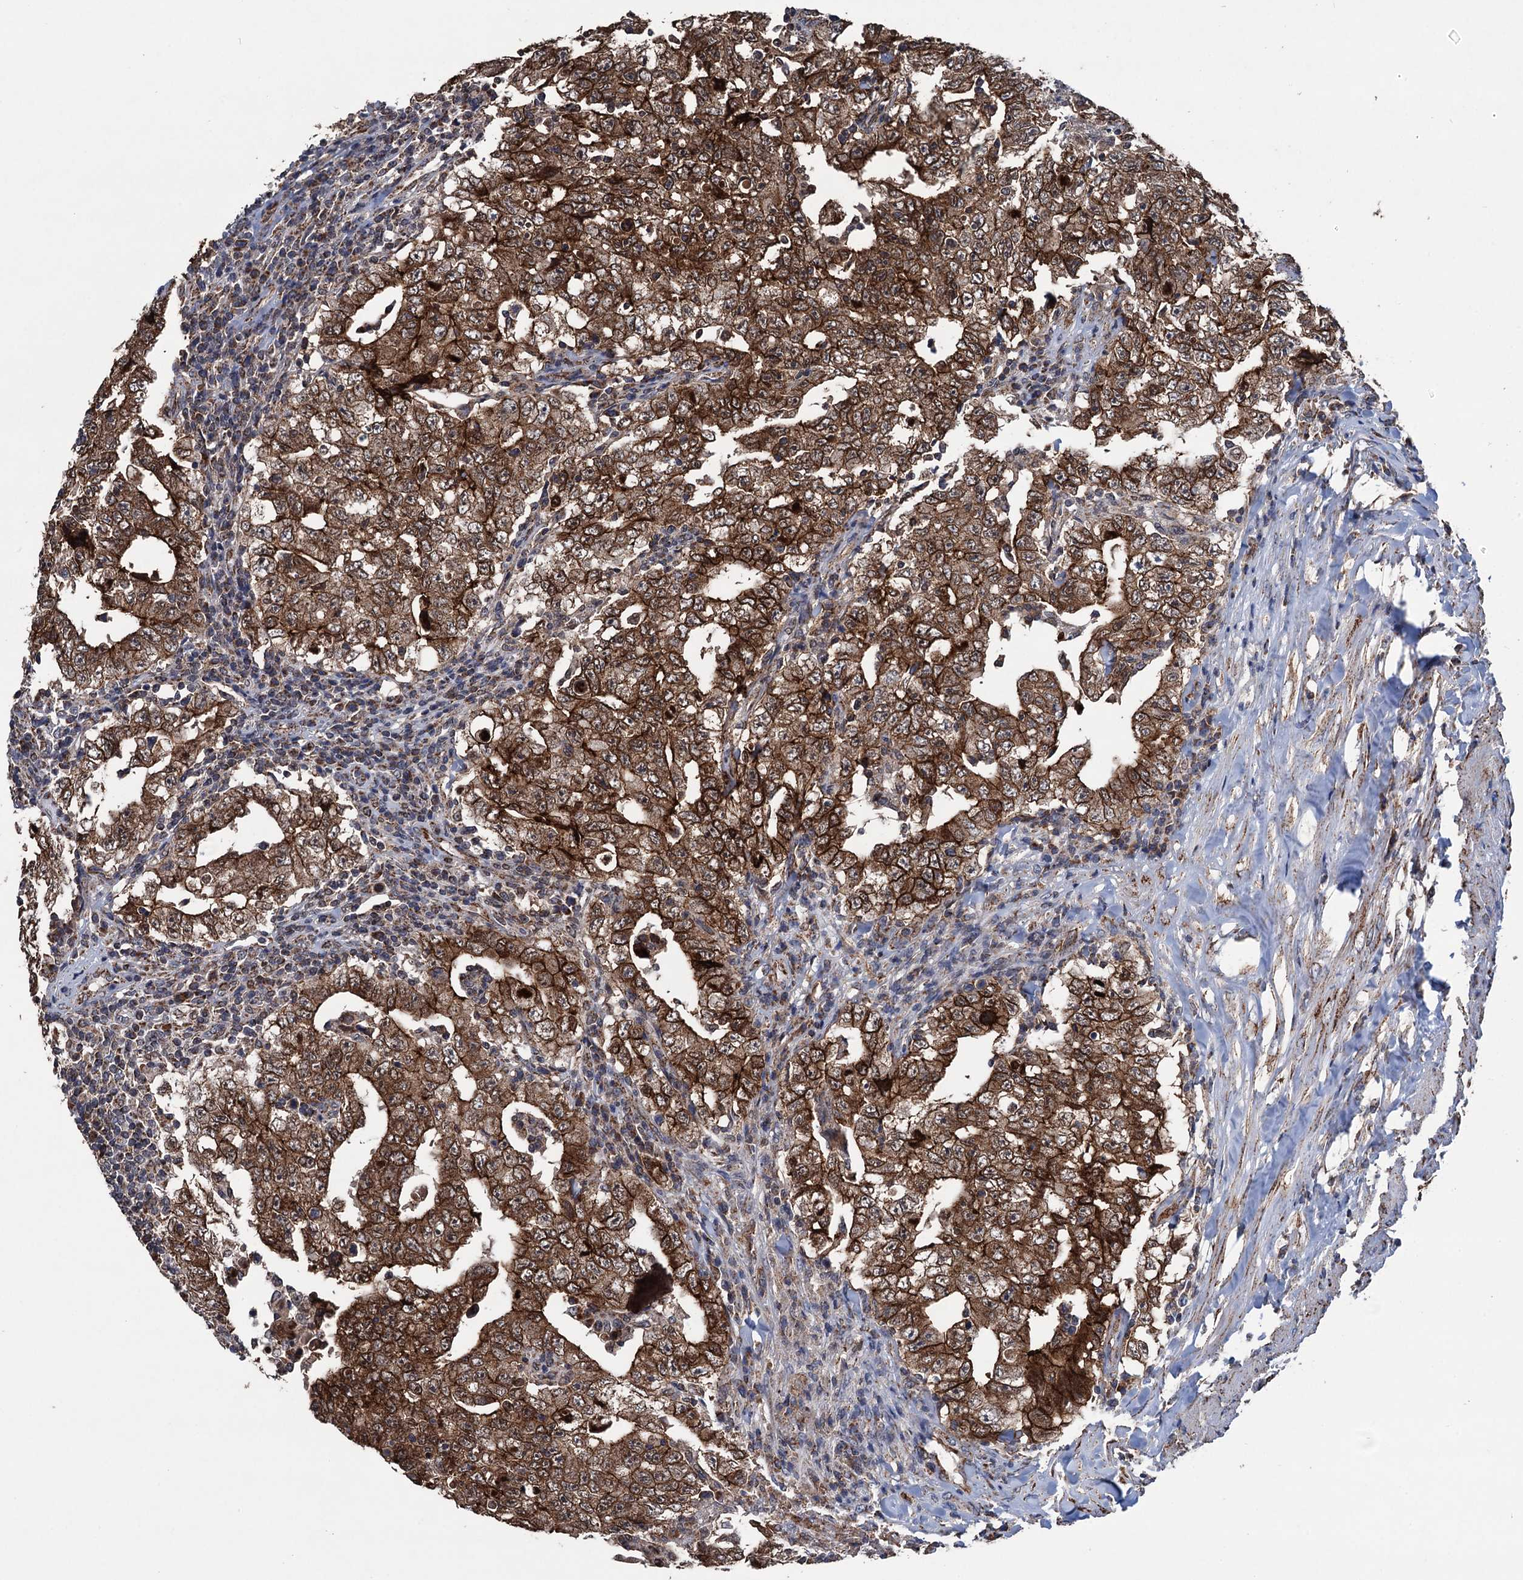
{"staining": {"intensity": "strong", "quantity": ">75%", "location": "cytoplasmic/membranous"}, "tissue": "testis cancer", "cell_type": "Tumor cells", "image_type": "cancer", "snomed": [{"axis": "morphology", "description": "Carcinoma, Embryonal, NOS"}, {"axis": "topography", "description": "Testis"}], "caption": "The immunohistochemical stain labels strong cytoplasmic/membranous staining in tumor cells of testis embryonal carcinoma tissue.", "gene": "DGLUCY", "patient": {"sex": "male", "age": 26}}